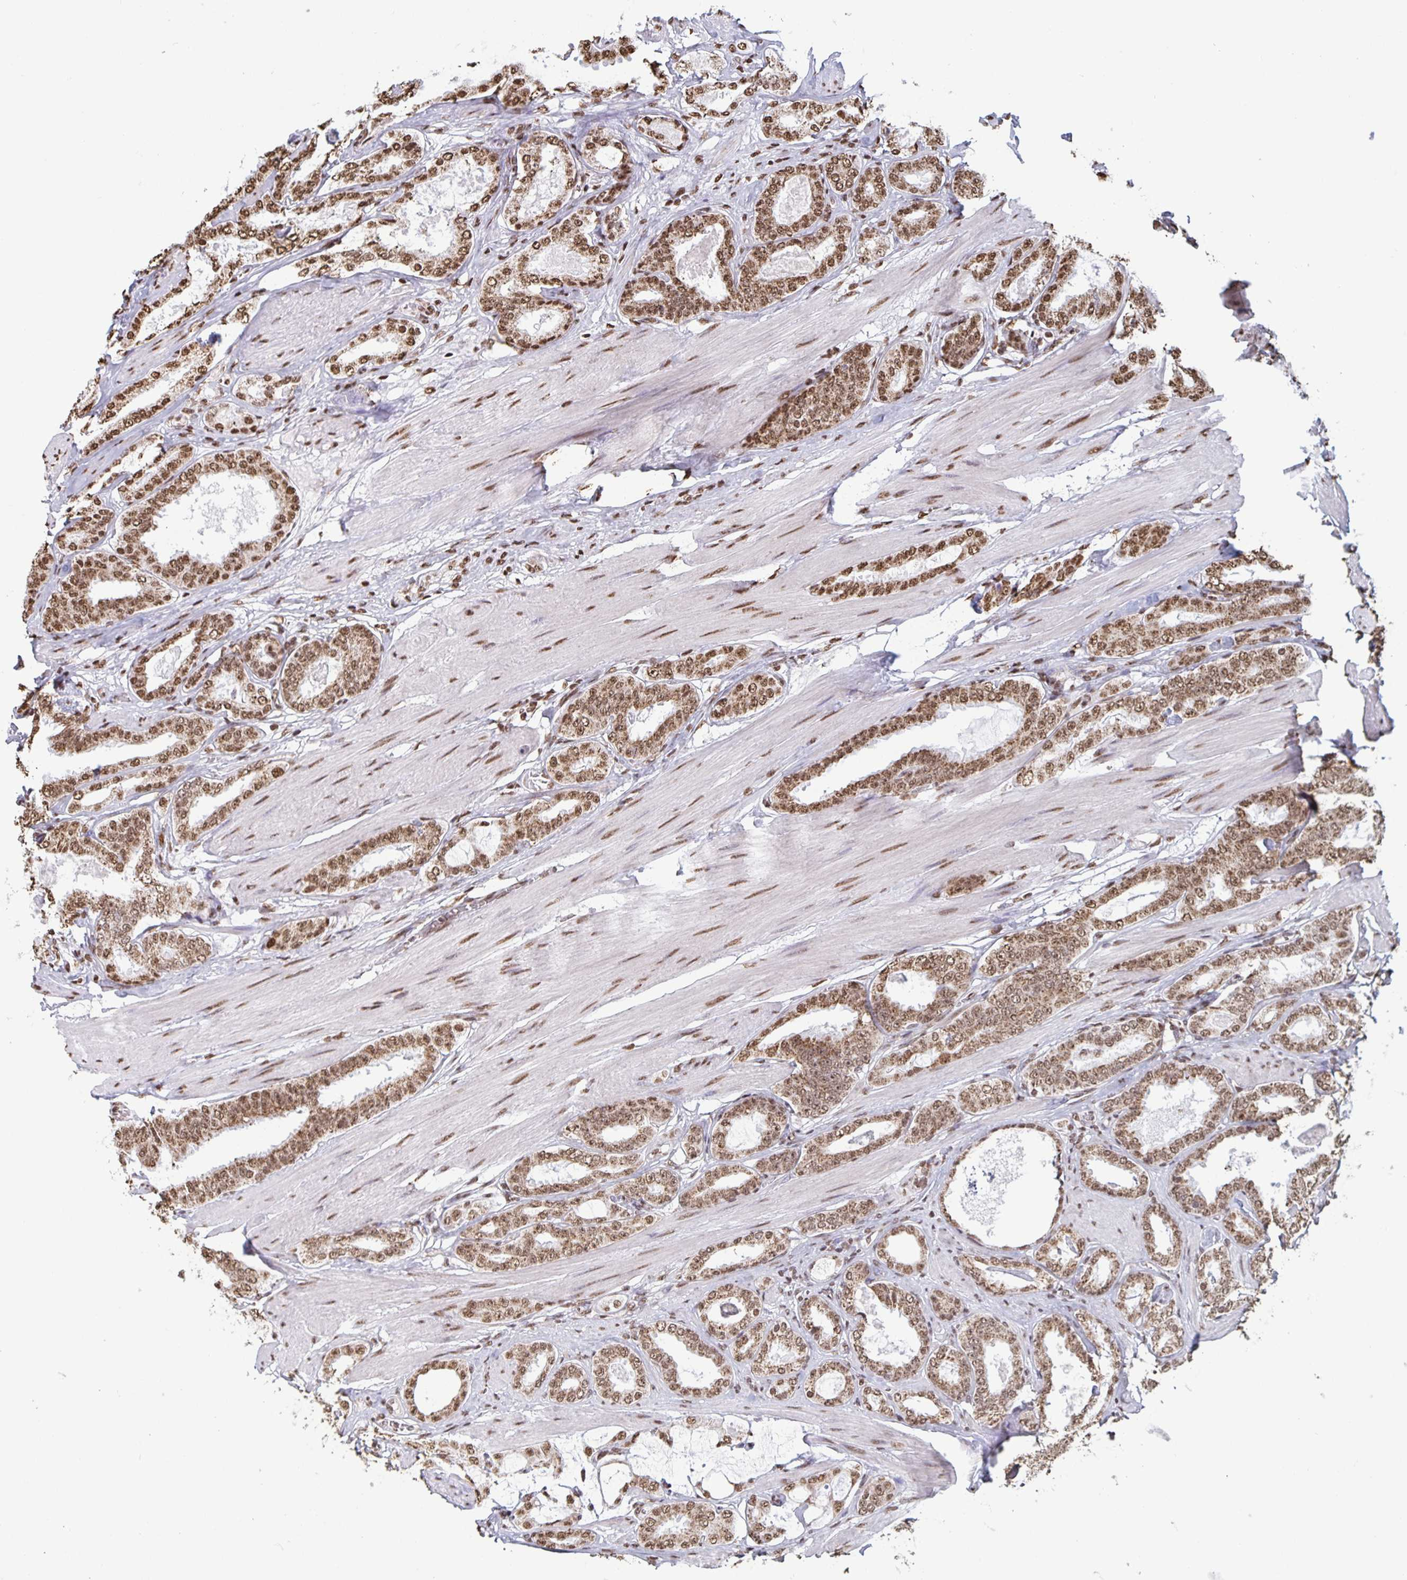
{"staining": {"intensity": "moderate", "quantity": ">75%", "location": "cytoplasmic/membranous,nuclear"}, "tissue": "prostate cancer", "cell_type": "Tumor cells", "image_type": "cancer", "snomed": [{"axis": "morphology", "description": "Adenocarcinoma, High grade"}, {"axis": "topography", "description": "Prostate"}], "caption": "Immunohistochemical staining of prostate cancer shows medium levels of moderate cytoplasmic/membranous and nuclear protein positivity in approximately >75% of tumor cells.", "gene": "DUT", "patient": {"sex": "male", "age": 63}}